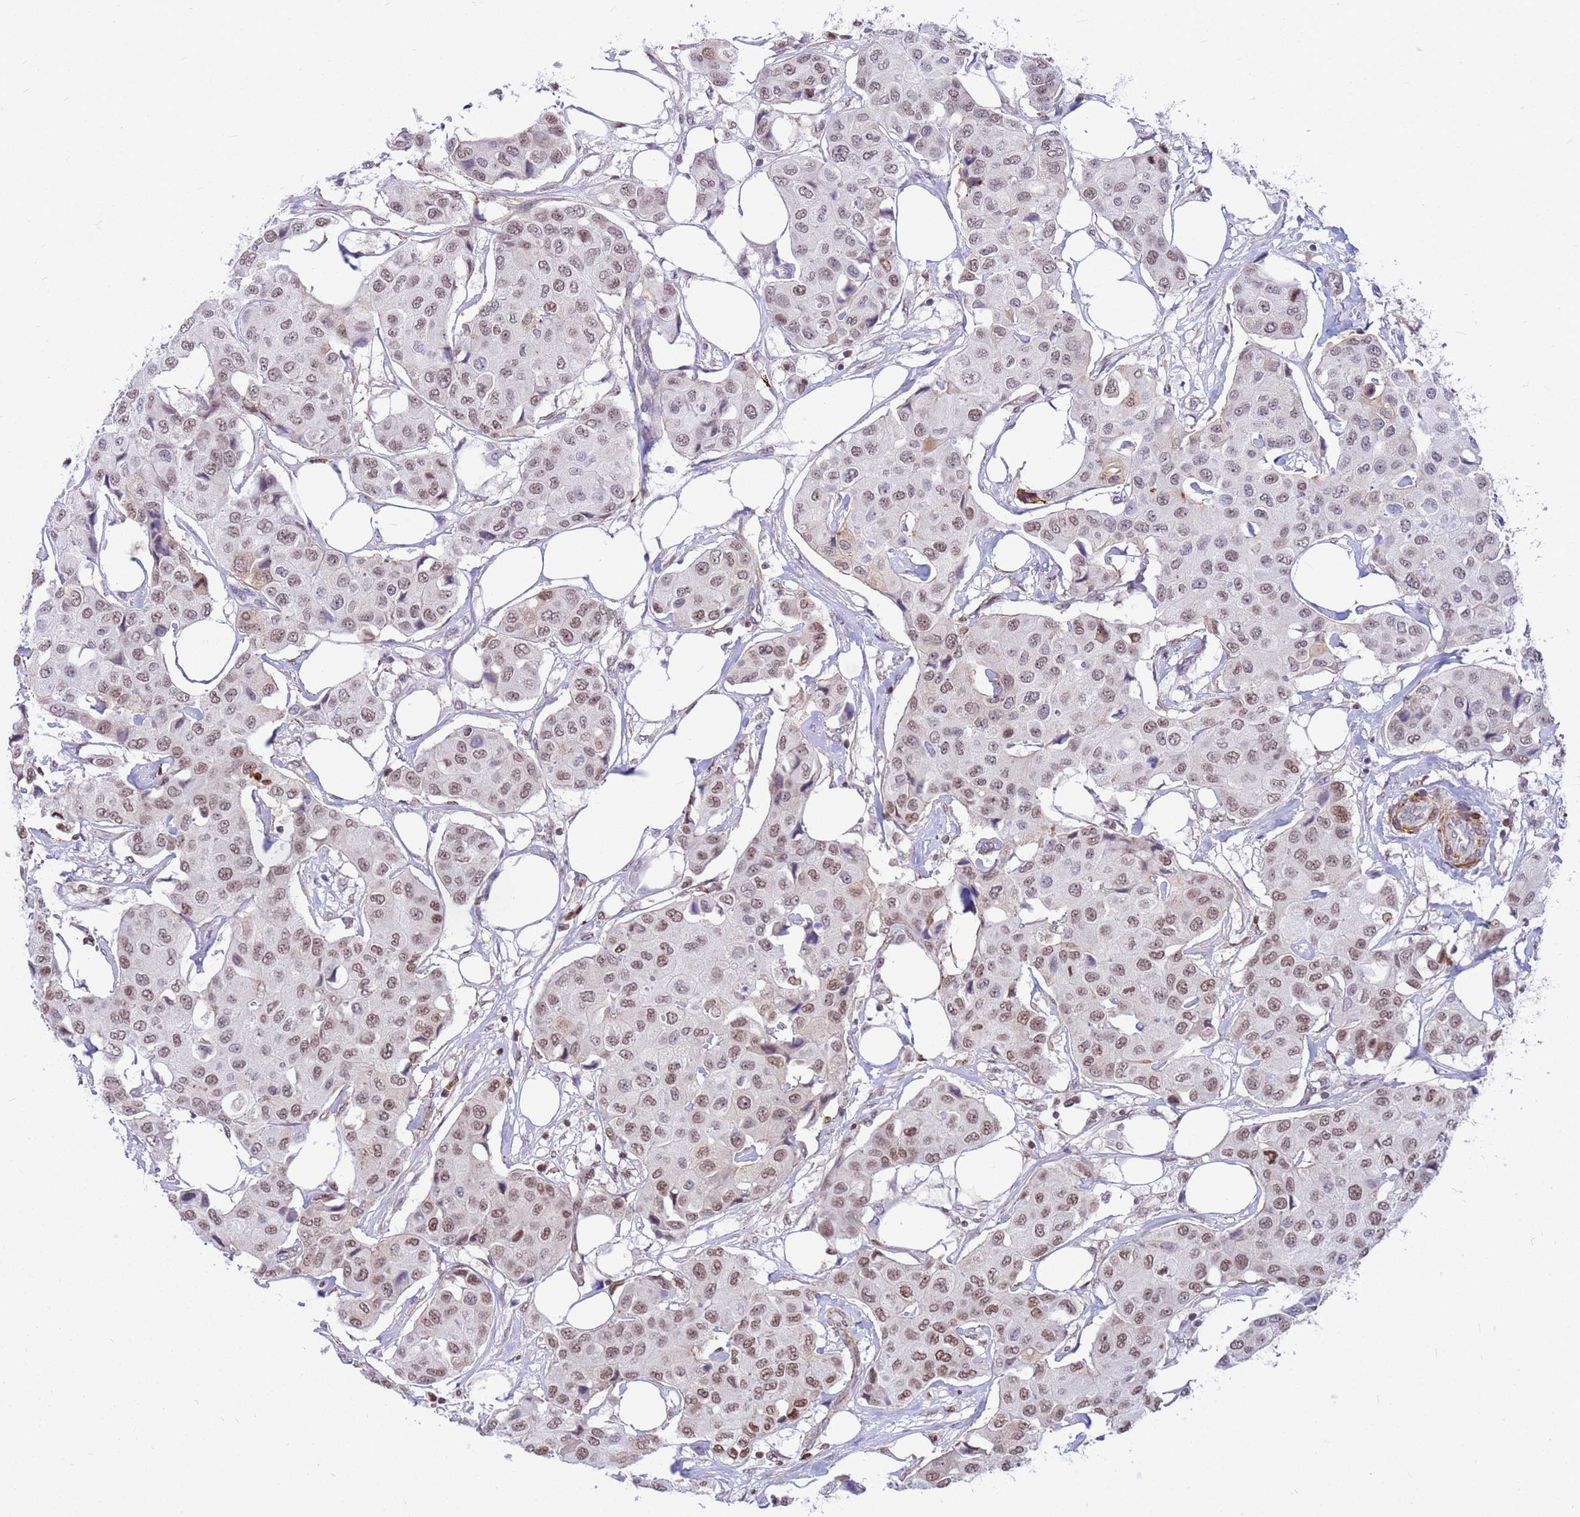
{"staining": {"intensity": "moderate", "quantity": "25%-75%", "location": "nuclear"}, "tissue": "breast cancer", "cell_type": "Tumor cells", "image_type": "cancer", "snomed": [{"axis": "morphology", "description": "Duct carcinoma"}, {"axis": "topography", "description": "Breast"}], "caption": "Immunohistochemical staining of invasive ductal carcinoma (breast) exhibits medium levels of moderate nuclear protein staining in approximately 25%-75% of tumor cells.", "gene": "ORM1", "patient": {"sex": "female", "age": 80}}